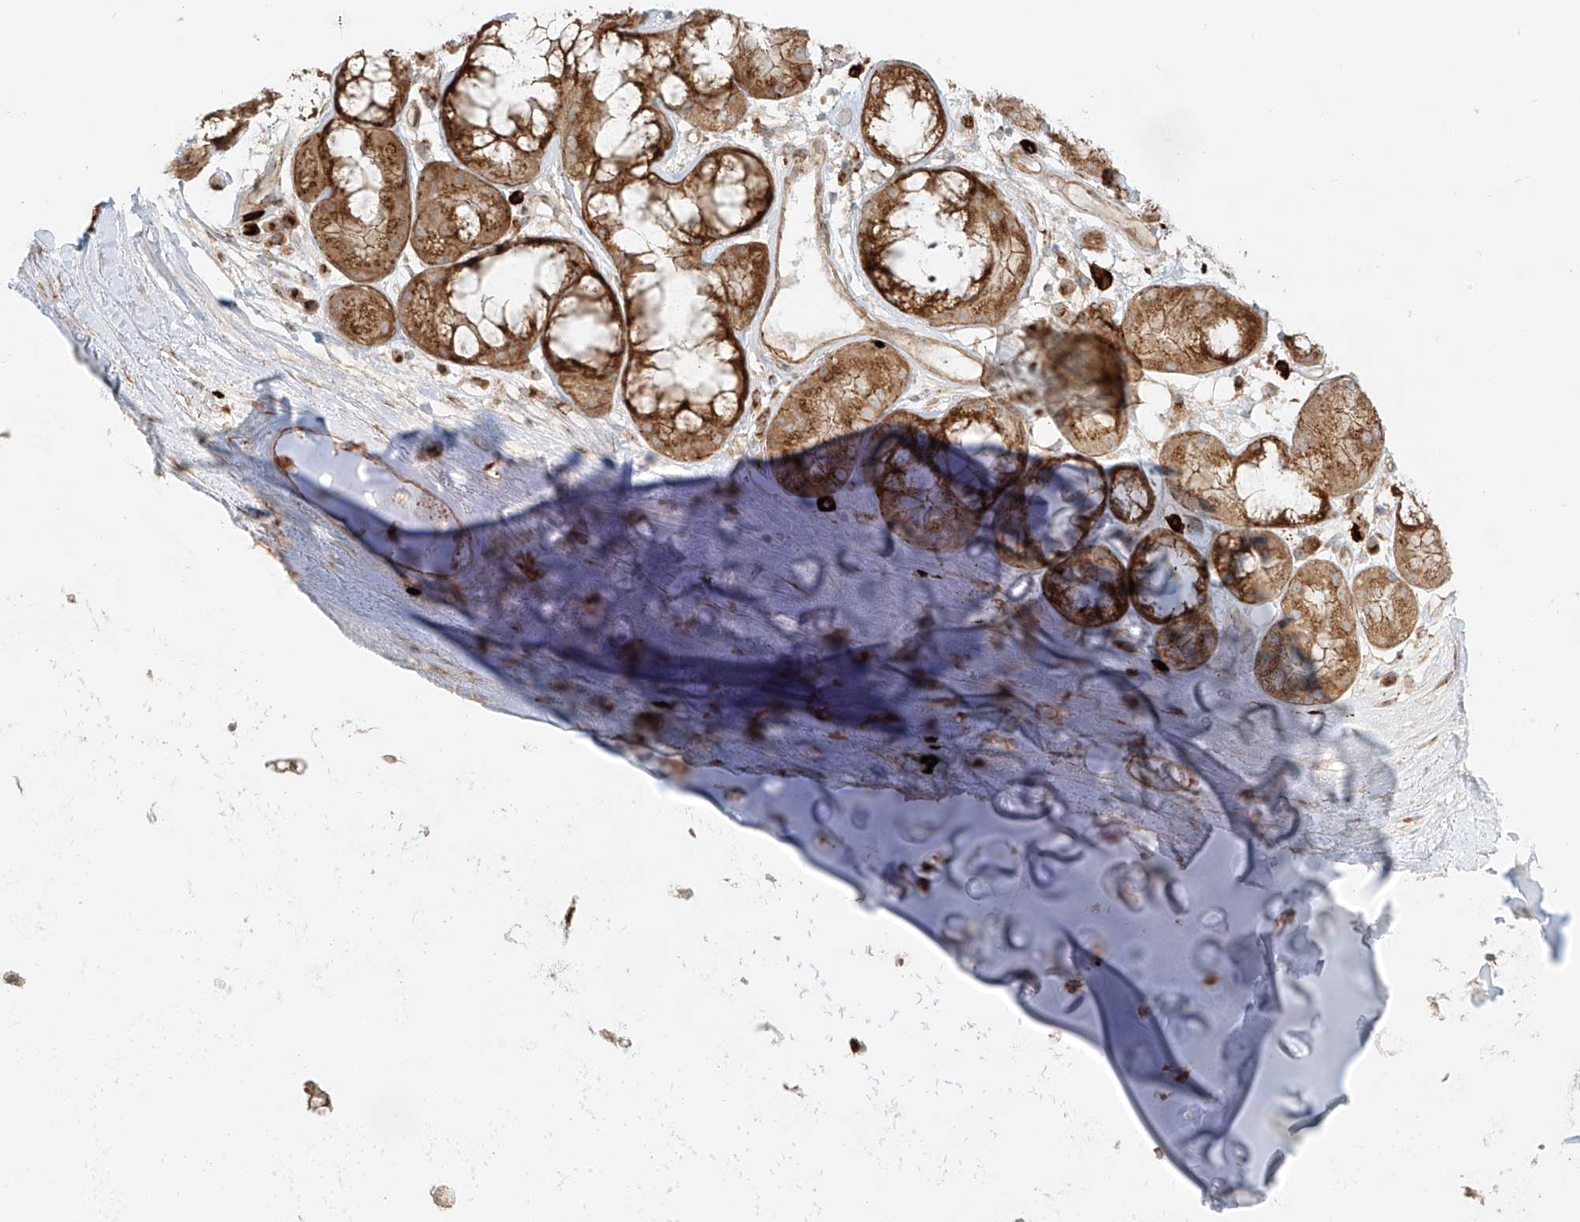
{"staining": {"intensity": "moderate", "quantity": ">75%", "location": "cytoplasmic/membranous"}, "tissue": "adipose tissue", "cell_type": "Adipocytes", "image_type": "normal", "snomed": [{"axis": "morphology", "description": "Normal tissue, NOS"}, {"axis": "morphology", "description": "Squamous cell carcinoma, NOS"}, {"axis": "topography", "description": "Lymph node"}, {"axis": "topography", "description": "Bronchus"}, {"axis": "topography", "description": "Lung"}], "caption": "Immunohistochemistry photomicrograph of benign adipose tissue: human adipose tissue stained using immunohistochemistry displays medium levels of moderate protein expression localized specifically in the cytoplasmic/membranous of adipocytes, appearing as a cytoplasmic/membranous brown color.", "gene": "ZNF287", "patient": {"sex": "male", "age": 66}}